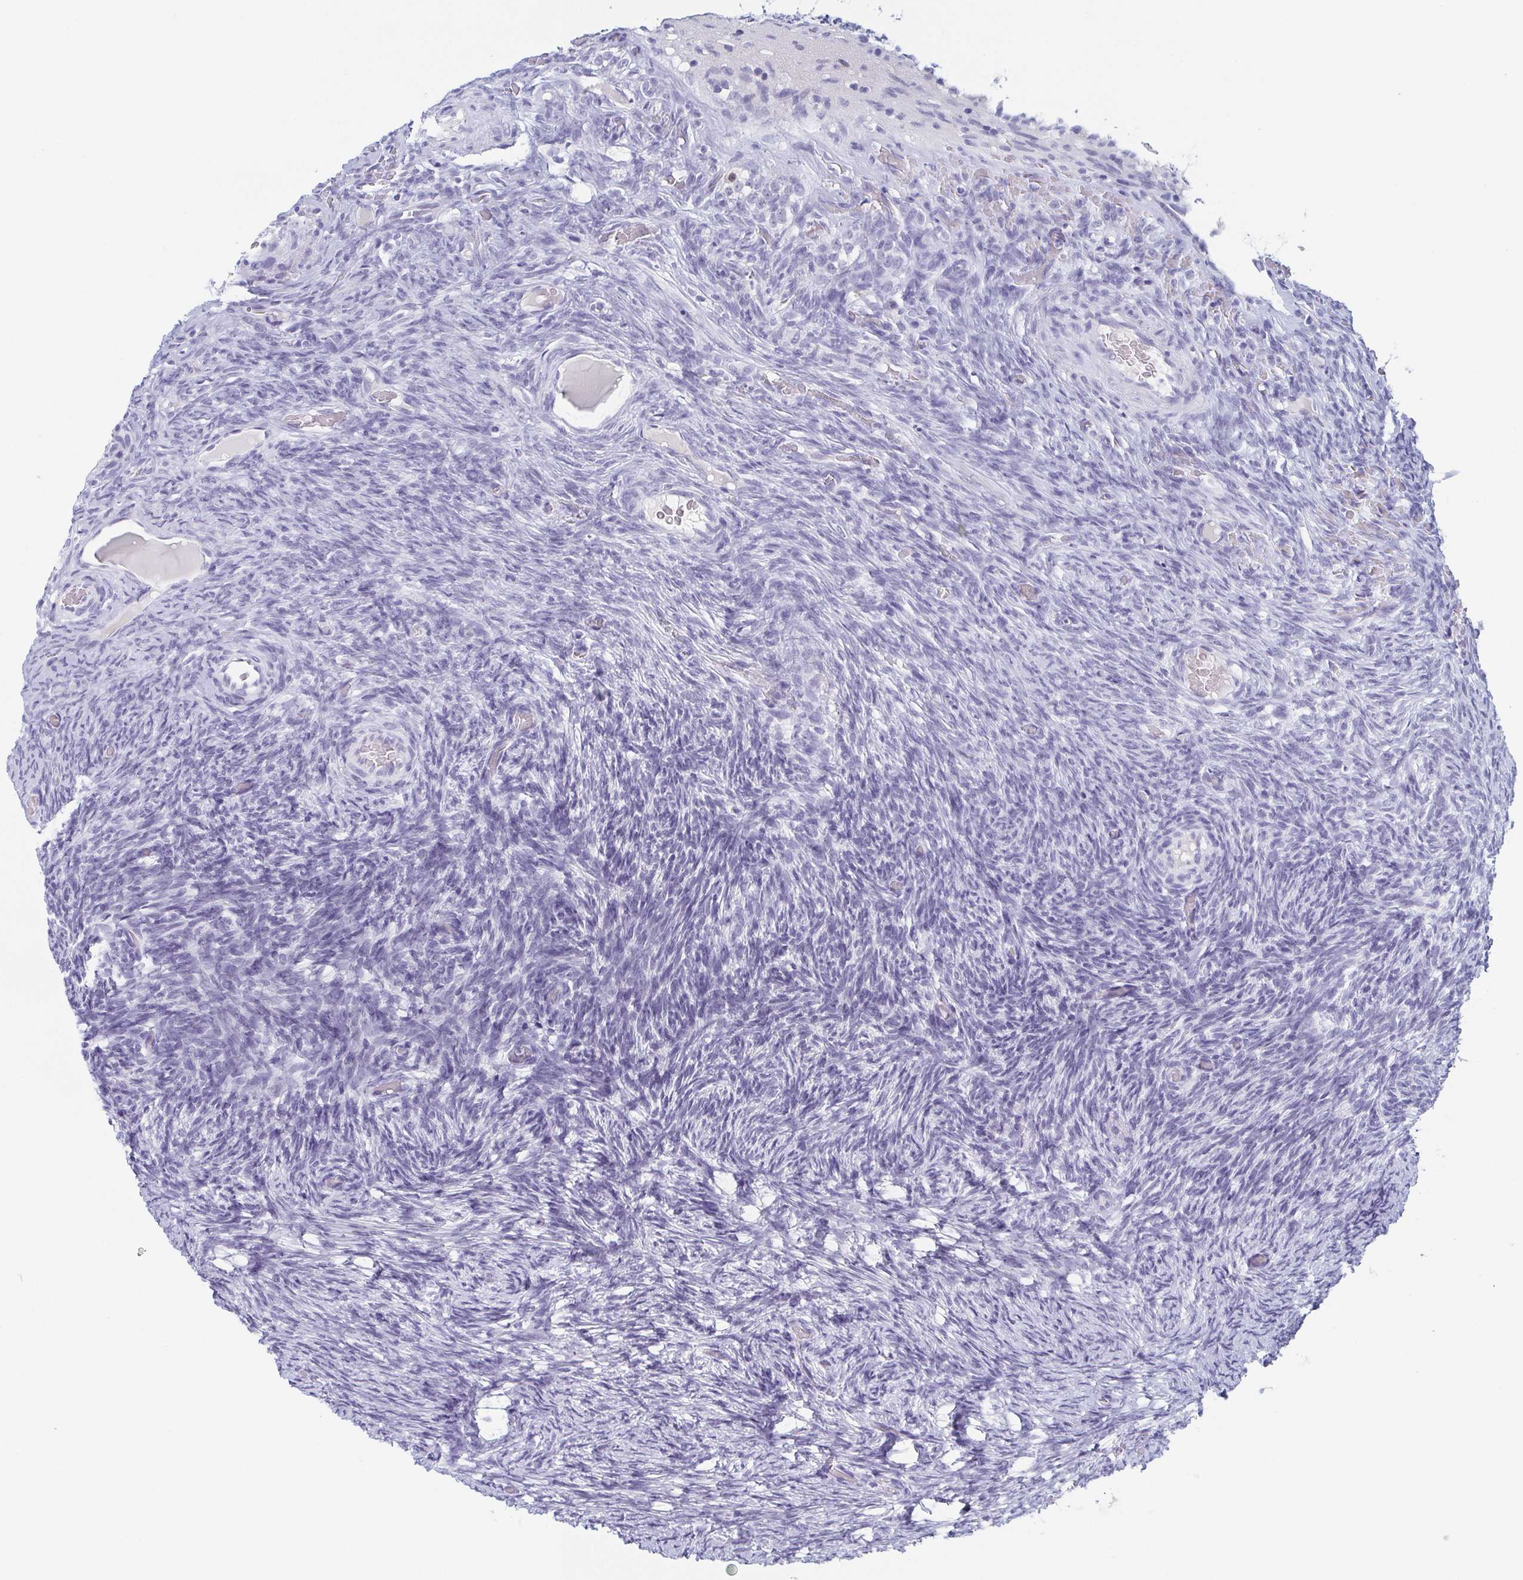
{"staining": {"intensity": "negative", "quantity": "none", "location": "none"}, "tissue": "ovary", "cell_type": "Ovarian stroma cells", "image_type": "normal", "snomed": [{"axis": "morphology", "description": "Normal tissue, NOS"}, {"axis": "topography", "description": "Ovary"}], "caption": "The photomicrograph demonstrates no staining of ovarian stroma cells in benign ovary.", "gene": "REG4", "patient": {"sex": "female", "age": 34}}